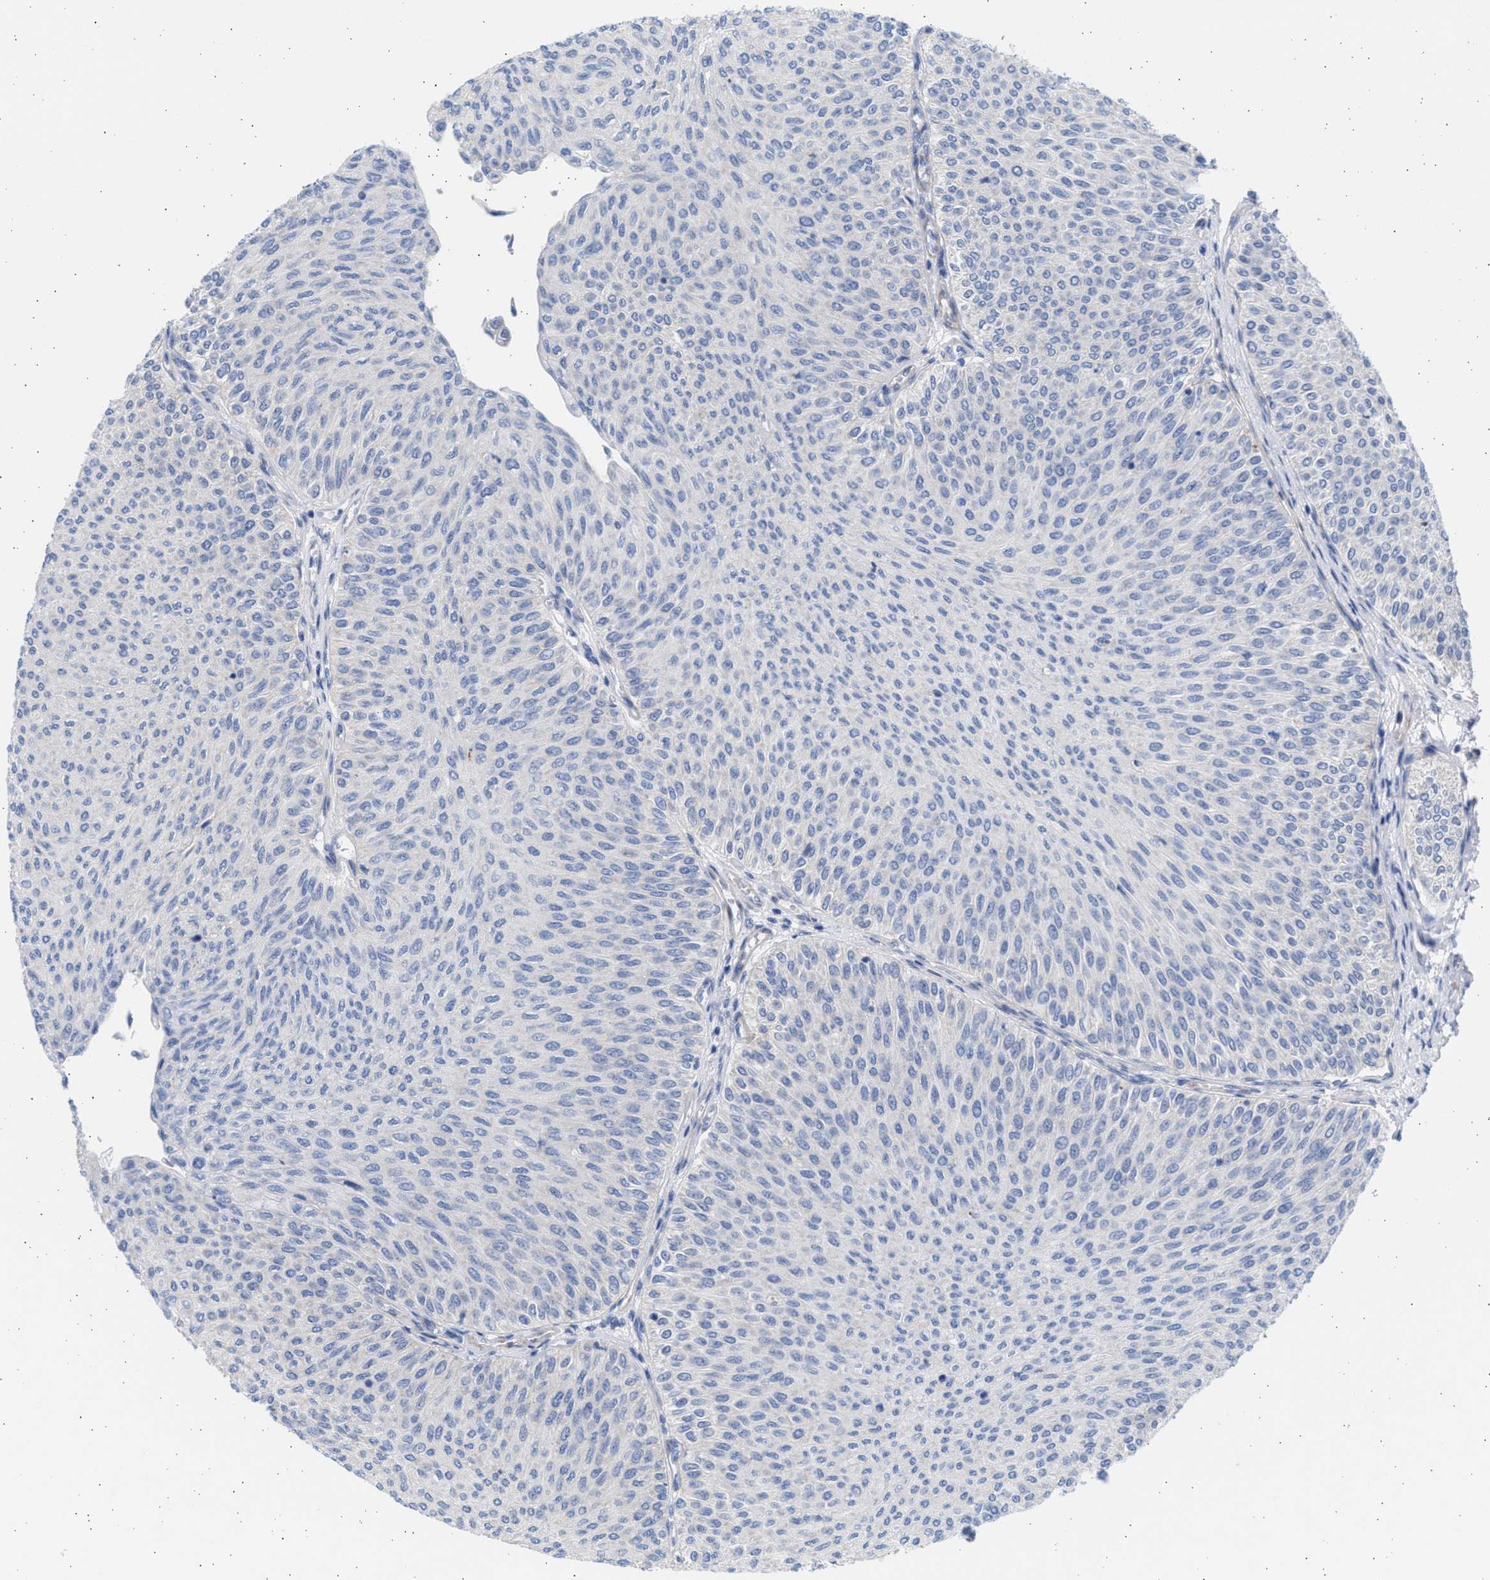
{"staining": {"intensity": "negative", "quantity": "none", "location": "none"}, "tissue": "urothelial cancer", "cell_type": "Tumor cells", "image_type": "cancer", "snomed": [{"axis": "morphology", "description": "Urothelial carcinoma, Low grade"}, {"axis": "topography", "description": "Urinary bladder"}], "caption": "This is a image of immunohistochemistry staining of urothelial cancer, which shows no staining in tumor cells. (Stains: DAB (3,3'-diaminobenzidine) IHC with hematoxylin counter stain, Microscopy: brightfield microscopy at high magnification).", "gene": "NBR1", "patient": {"sex": "male", "age": 78}}